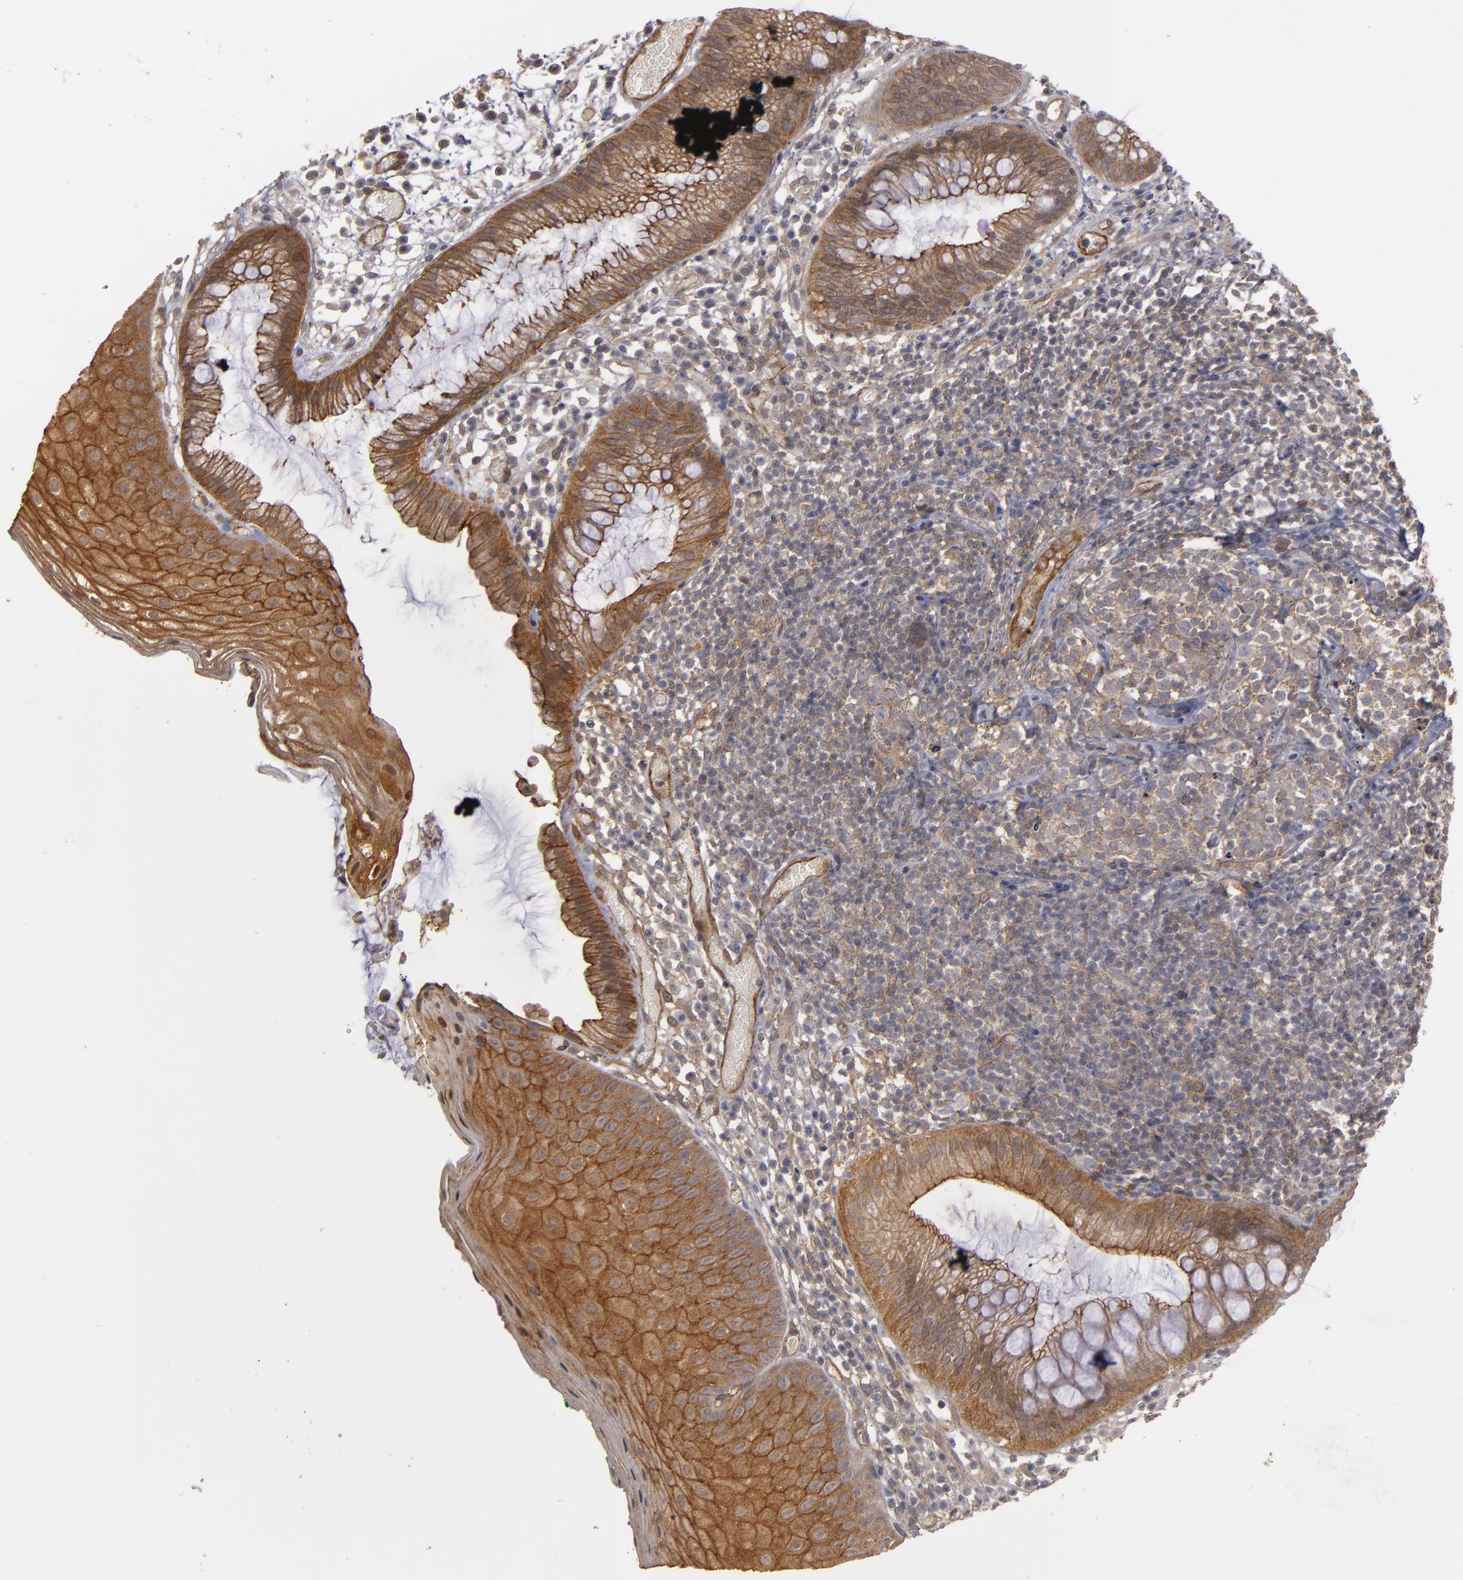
{"staining": {"intensity": "moderate", "quantity": ">75%", "location": "cytoplasmic/membranous"}, "tissue": "skin", "cell_type": "Epidermal cells", "image_type": "normal", "snomed": [{"axis": "morphology", "description": "Normal tissue, NOS"}, {"axis": "morphology", "description": "Hemorrhoids"}, {"axis": "morphology", "description": "Inflammation, NOS"}, {"axis": "topography", "description": "Anal"}], "caption": "This histopathology image demonstrates immunohistochemistry (IHC) staining of unremarkable skin, with medium moderate cytoplasmic/membranous expression in about >75% of epidermal cells.", "gene": "TJP1", "patient": {"sex": "male", "age": 60}}